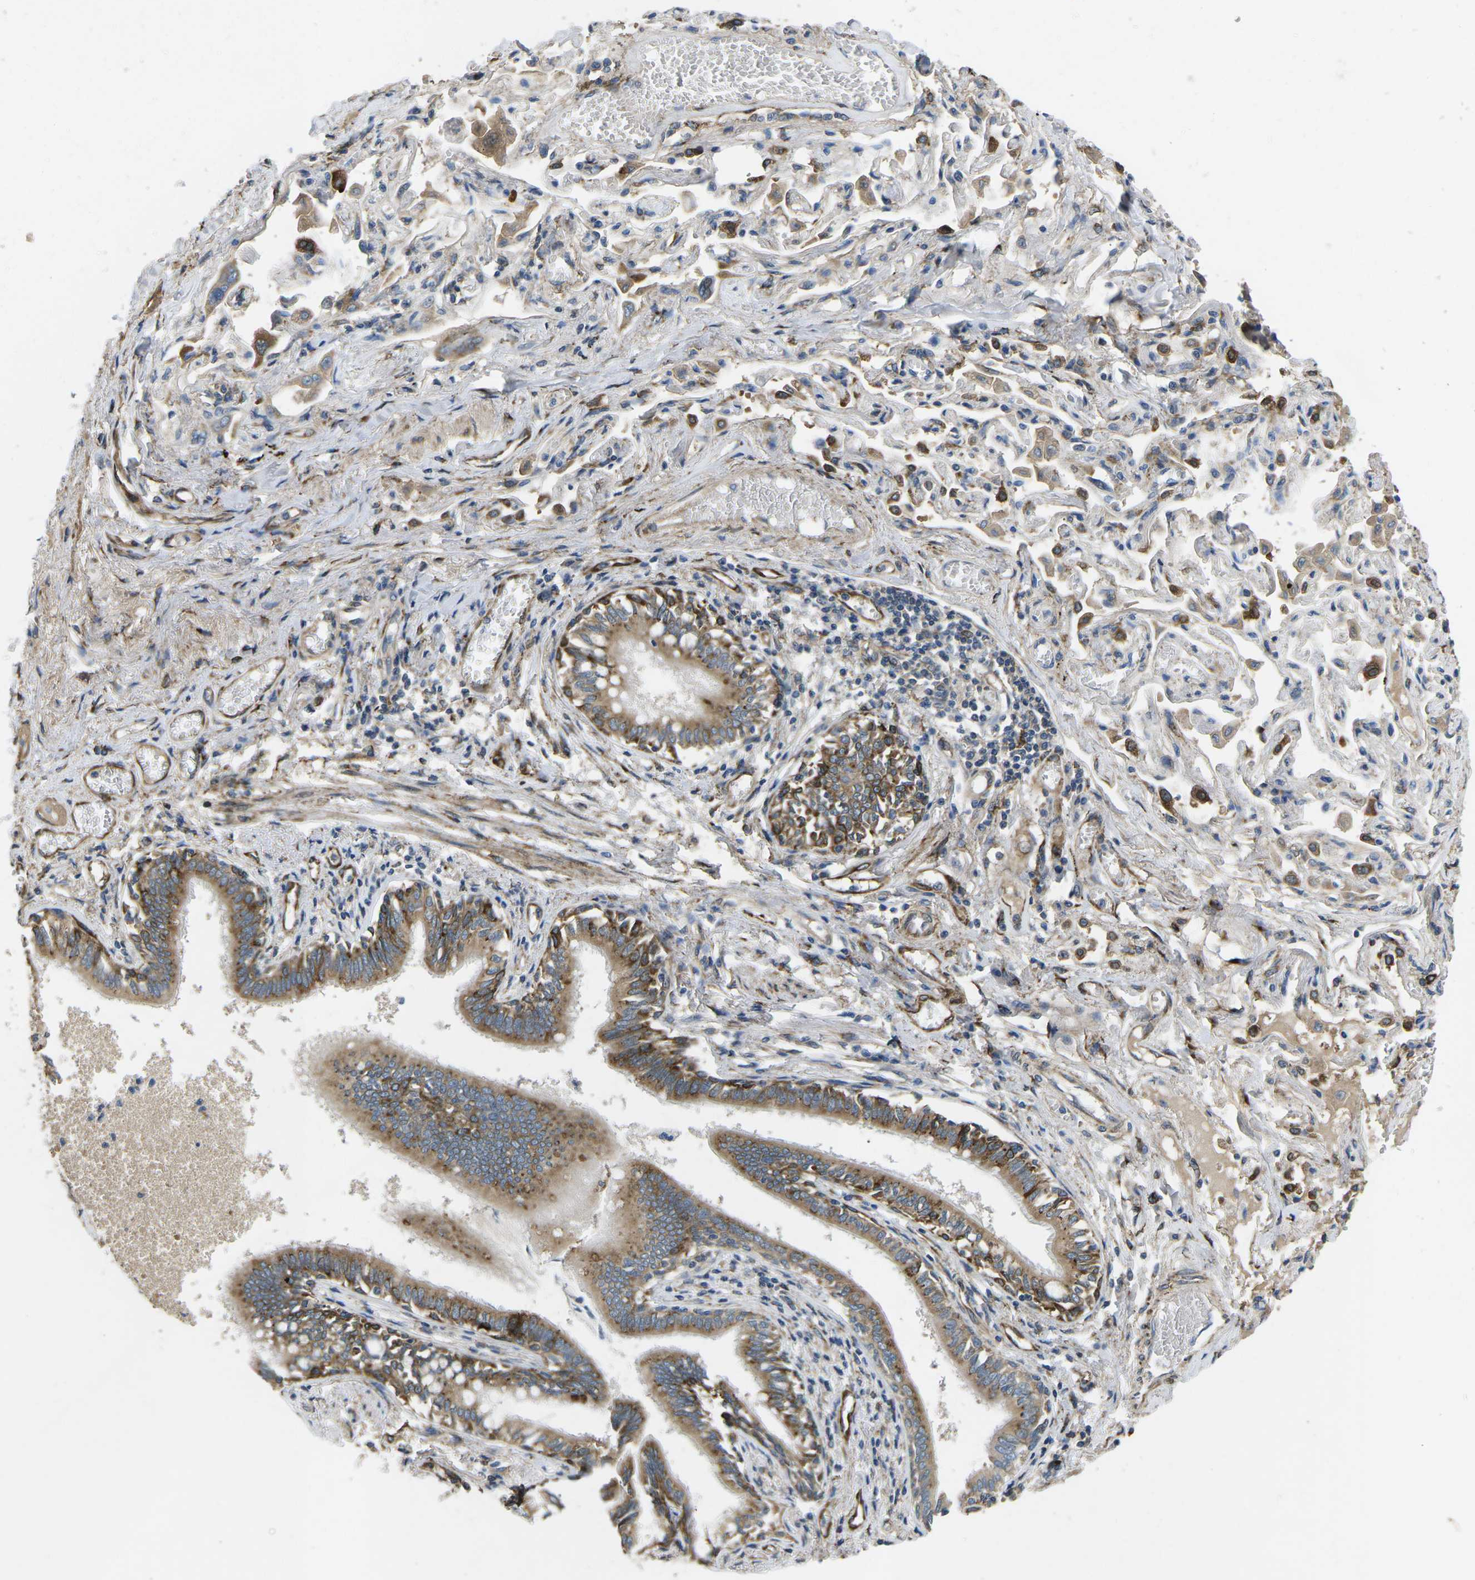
{"staining": {"intensity": "strong", "quantity": ">75%", "location": "cytoplasmic/membranous"}, "tissue": "bronchus", "cell_type": "Respiratory epithelial cells", "image_type": "normal", "snomed": [{"axis": "morphology", "description": "Normal tissue, NOS"}, {"axis": "morphology", "description": "Inflammation, NOS"}, {"axis": "topography", "description": "Cartilage tissue"}, {"axis": "topography", "description": "Lung"}], "caption": "IHC of benign human bronchus displays high levels of strong cytoplasmic/membranous staining in about >75% of respiratory epithelial cells.", "gene": "PDZD8", "patient": {"sex": "male", "age": 71}}